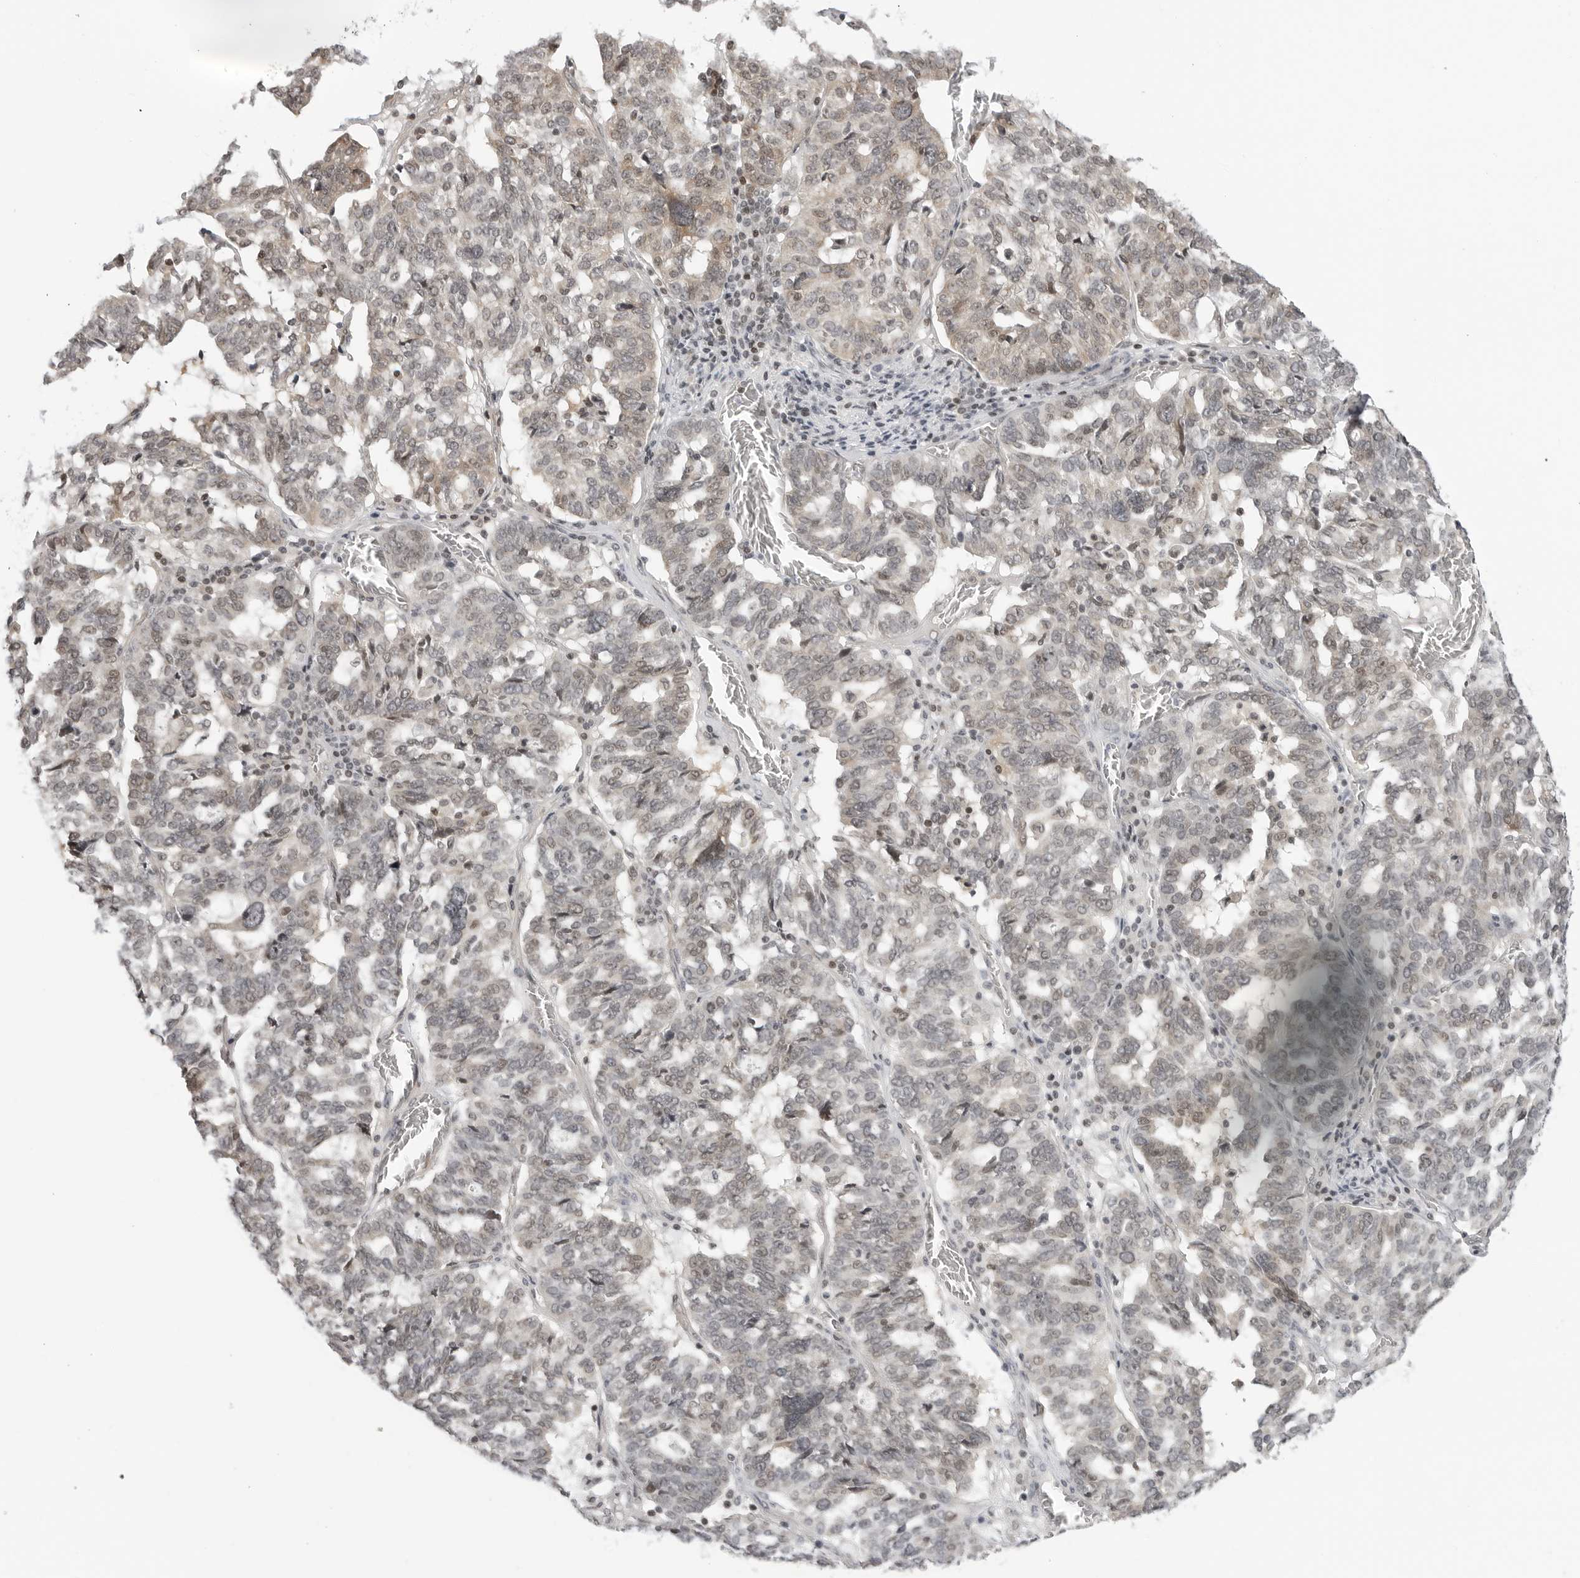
{"staining": {"intensity": "moderate", "quantity": "<25%", "location": "cytoplasmic/membranous,nuclear"}, "tissue": "ovarian cancer", "cell_type": "Tumor cells", "image_type": "cancer", "snomed": [{"axis": "morphology", "description": "Cystadenocarcinoma, serous, NOS"}, {"axis": "topography", "description": "Ovary"}], "caption": "An immunohistochemistry (IHC) image of neoplastic tissue is shown. Protein staining in brown shows moderate cytoplasmic/membranous and nuclear positivity in ovarian cancer (serous cystadenocarcinoma) within tumor cells. (Stains: DAB in brown, nuclei in blue, Microscopy: brightfield microscopy at high magnification).", "gene": "C8orf33", "patient": {"sex": "female", "age": 59}}